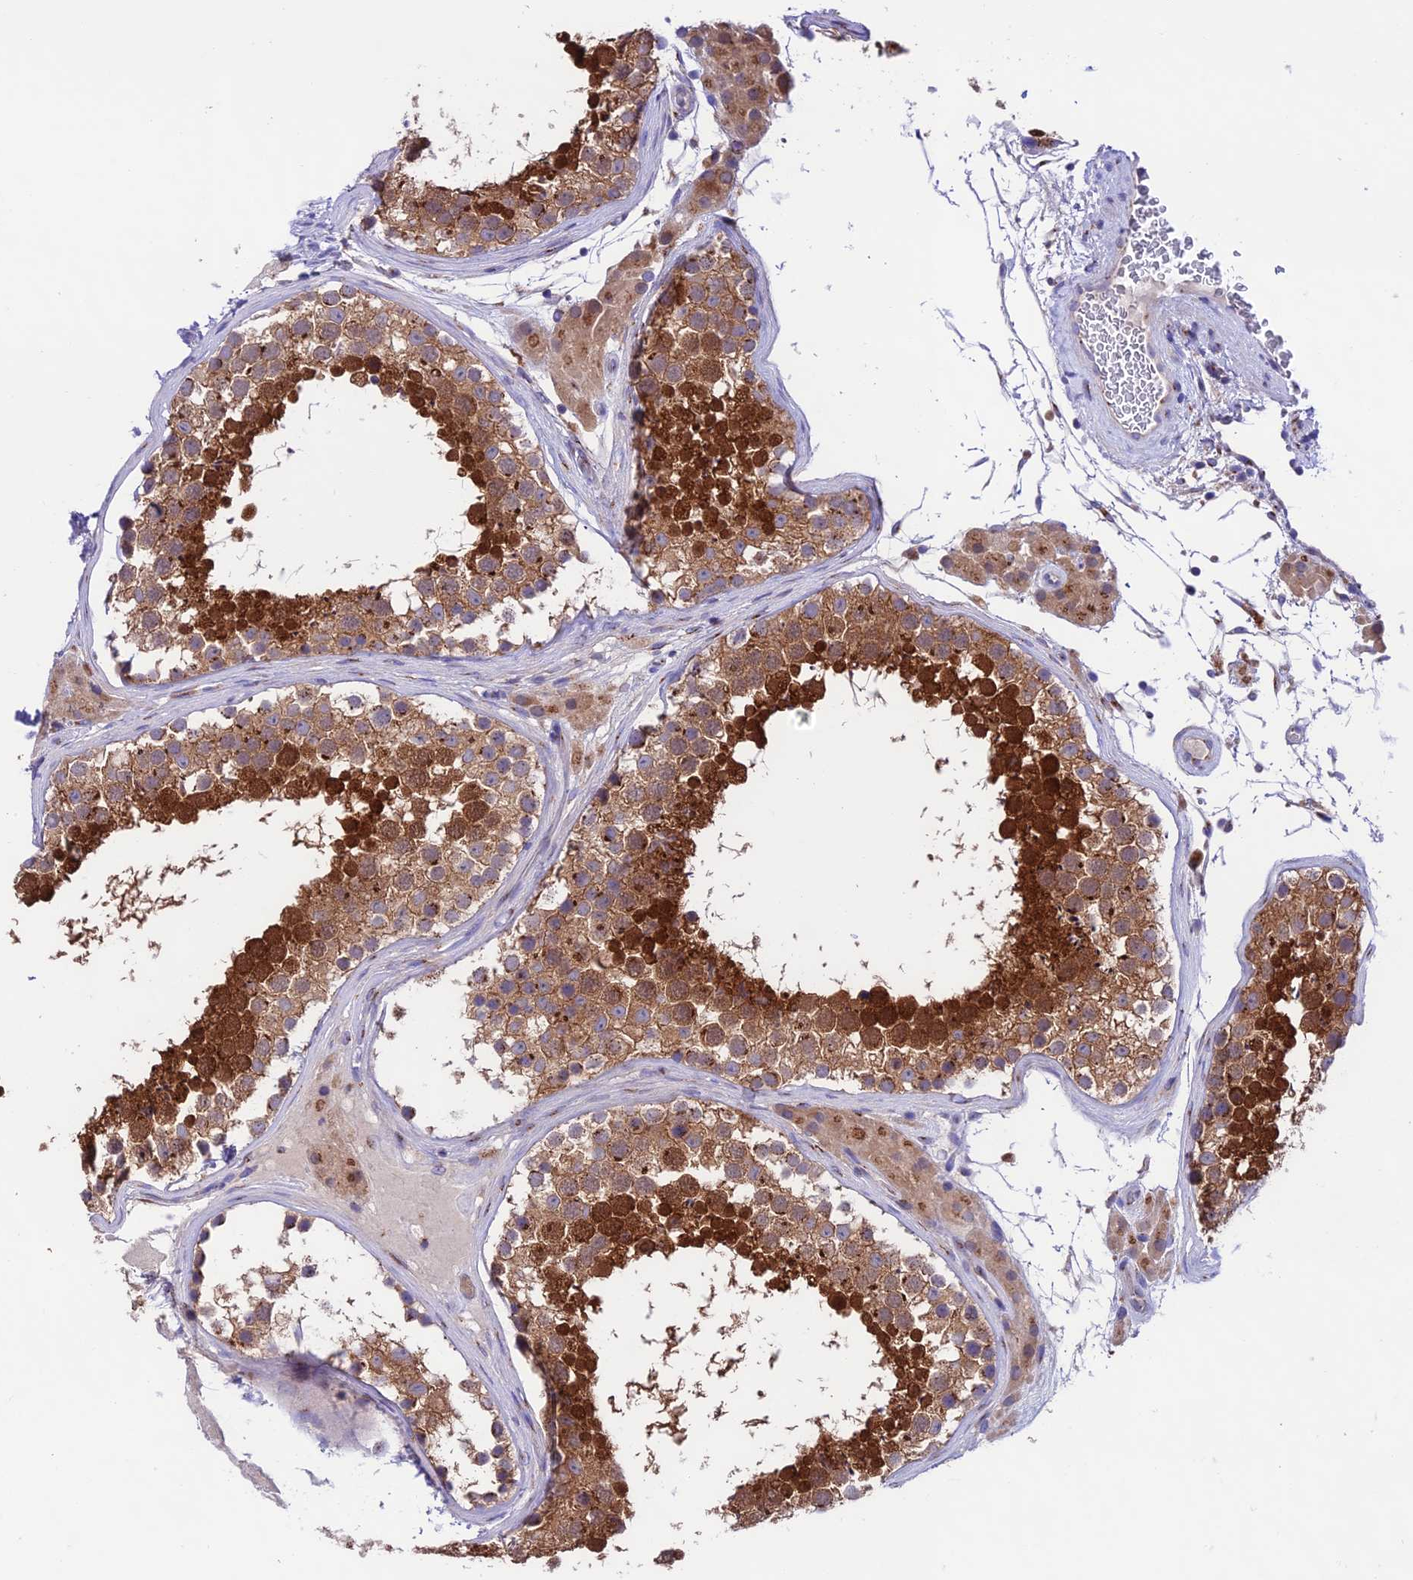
{"staining": {"intensity": "strong", "quantity": ">75%", "location": "cytoplasmic/membranous,nuclear"}, "tissue": "testis", "cell_type": "Cells in seminiferous ducts", "image_type": "normal", "snomed": [{"axis": "morphology", "description": "Normal tissue, NOS"}, {"axis": "topography", "description": "Testis"}], "caption": "About >75% of cells in seminiferous ducts in unremarkable testis exhibit strong cytoplasmic/membranous,nuclear protein expression as visualized by brown immunohistochemical staining.", "gene": "LACTB2", "patient": {"sex": "male", "age": 46}}